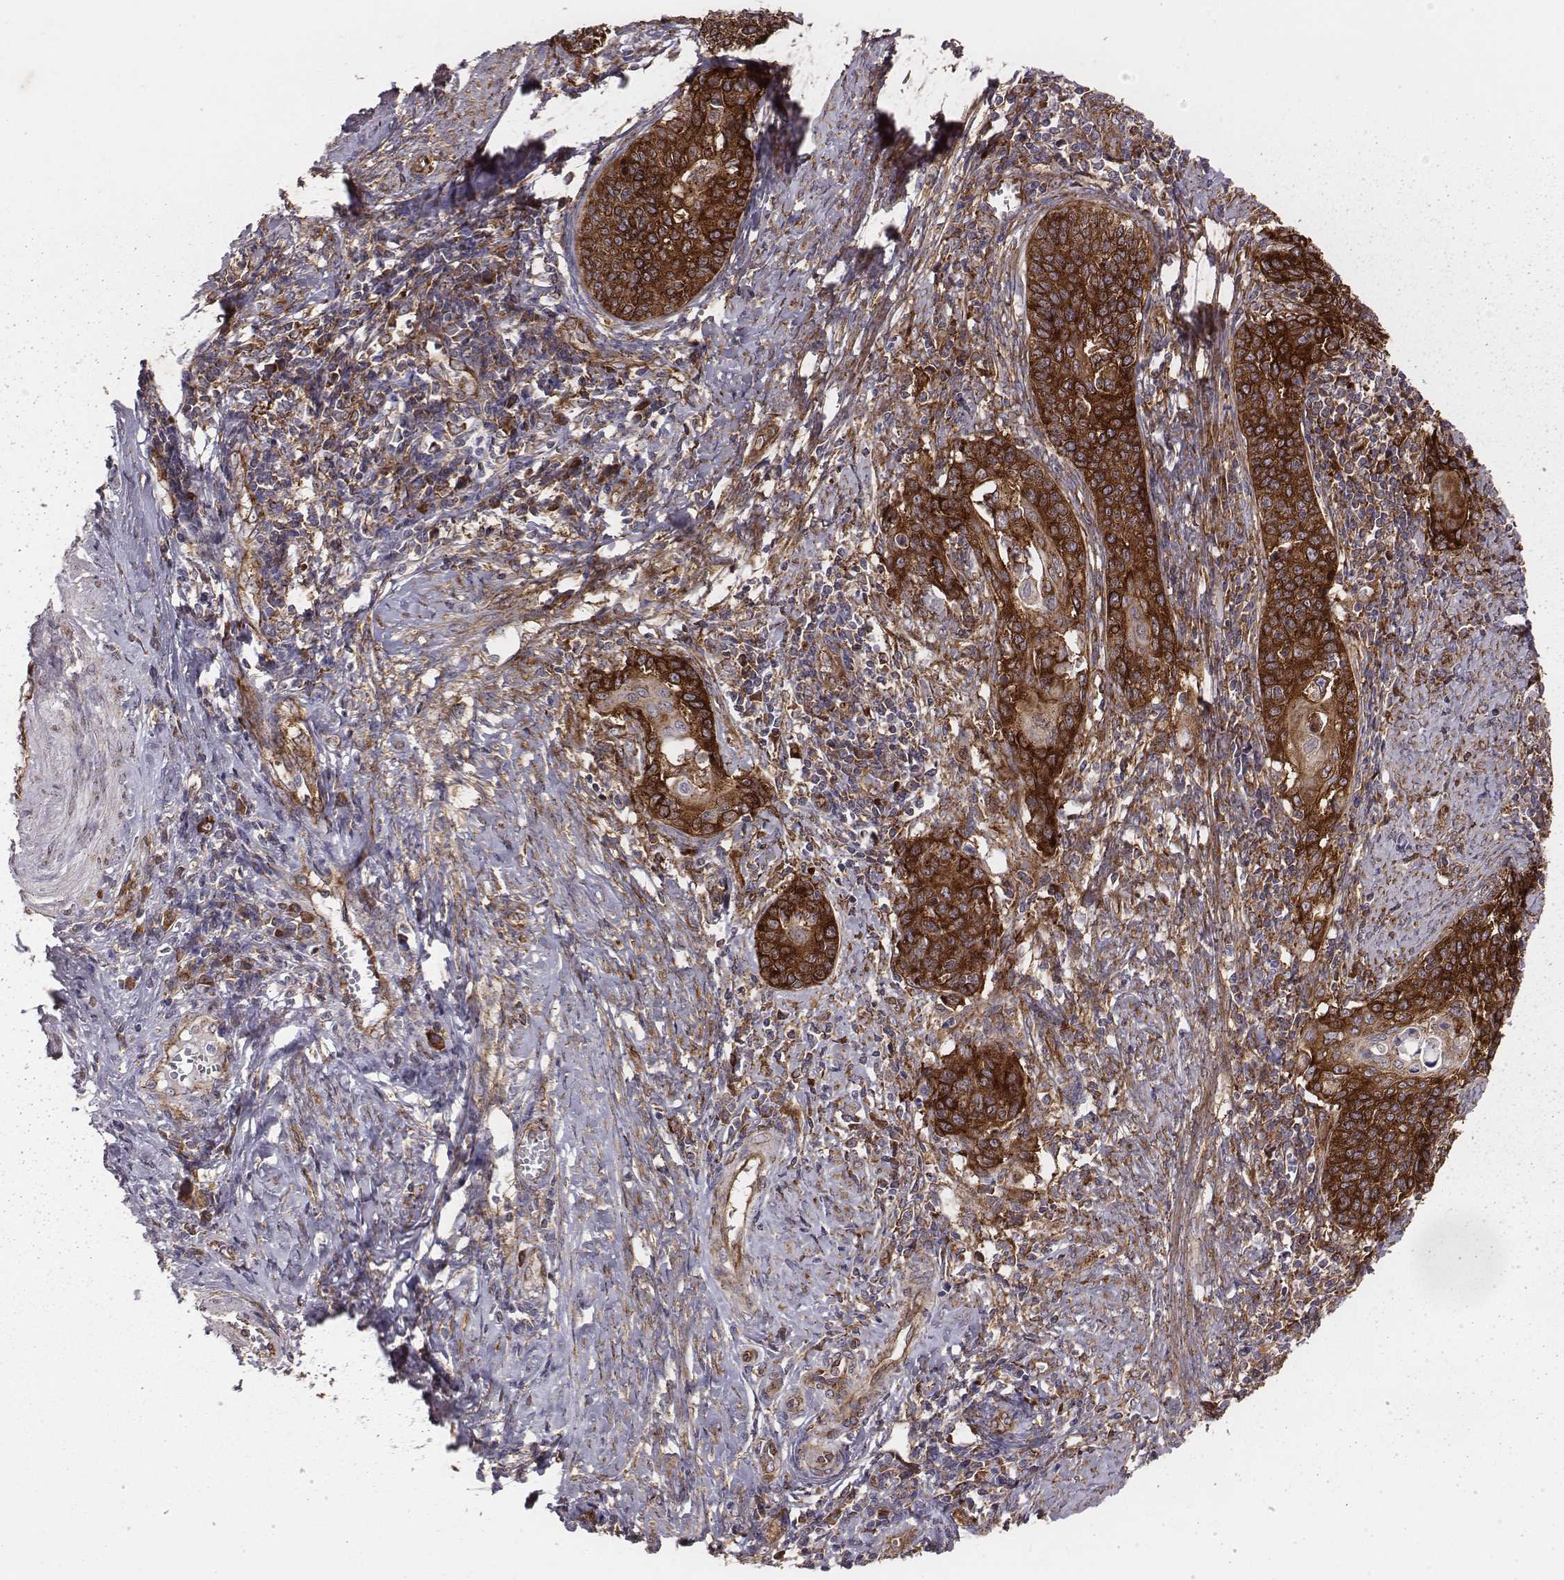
{"staining": {"intensity": "strong", "quantity": ">75%", "location": "cytoplasmic/membranous"}, "tissue": "cervical cancer", "cell_type": "Tumor cells", "image_type": "cancer", "snomed": [{"axis": "morphology", "description": "Squamous cell carcinoma, NOS"}, {"axis": "topography", "description": "Cervix"}], "caption": "Strong cytoplasmic/membranous positivity is present in approximately >75% of tumor cells in cervical squamous cell carcinoma. (brown staining indicates protein expression, while blue staining denotes nuclei).", "gene": "TXLNA", "patient": {"sex": "female", "age": 39}}